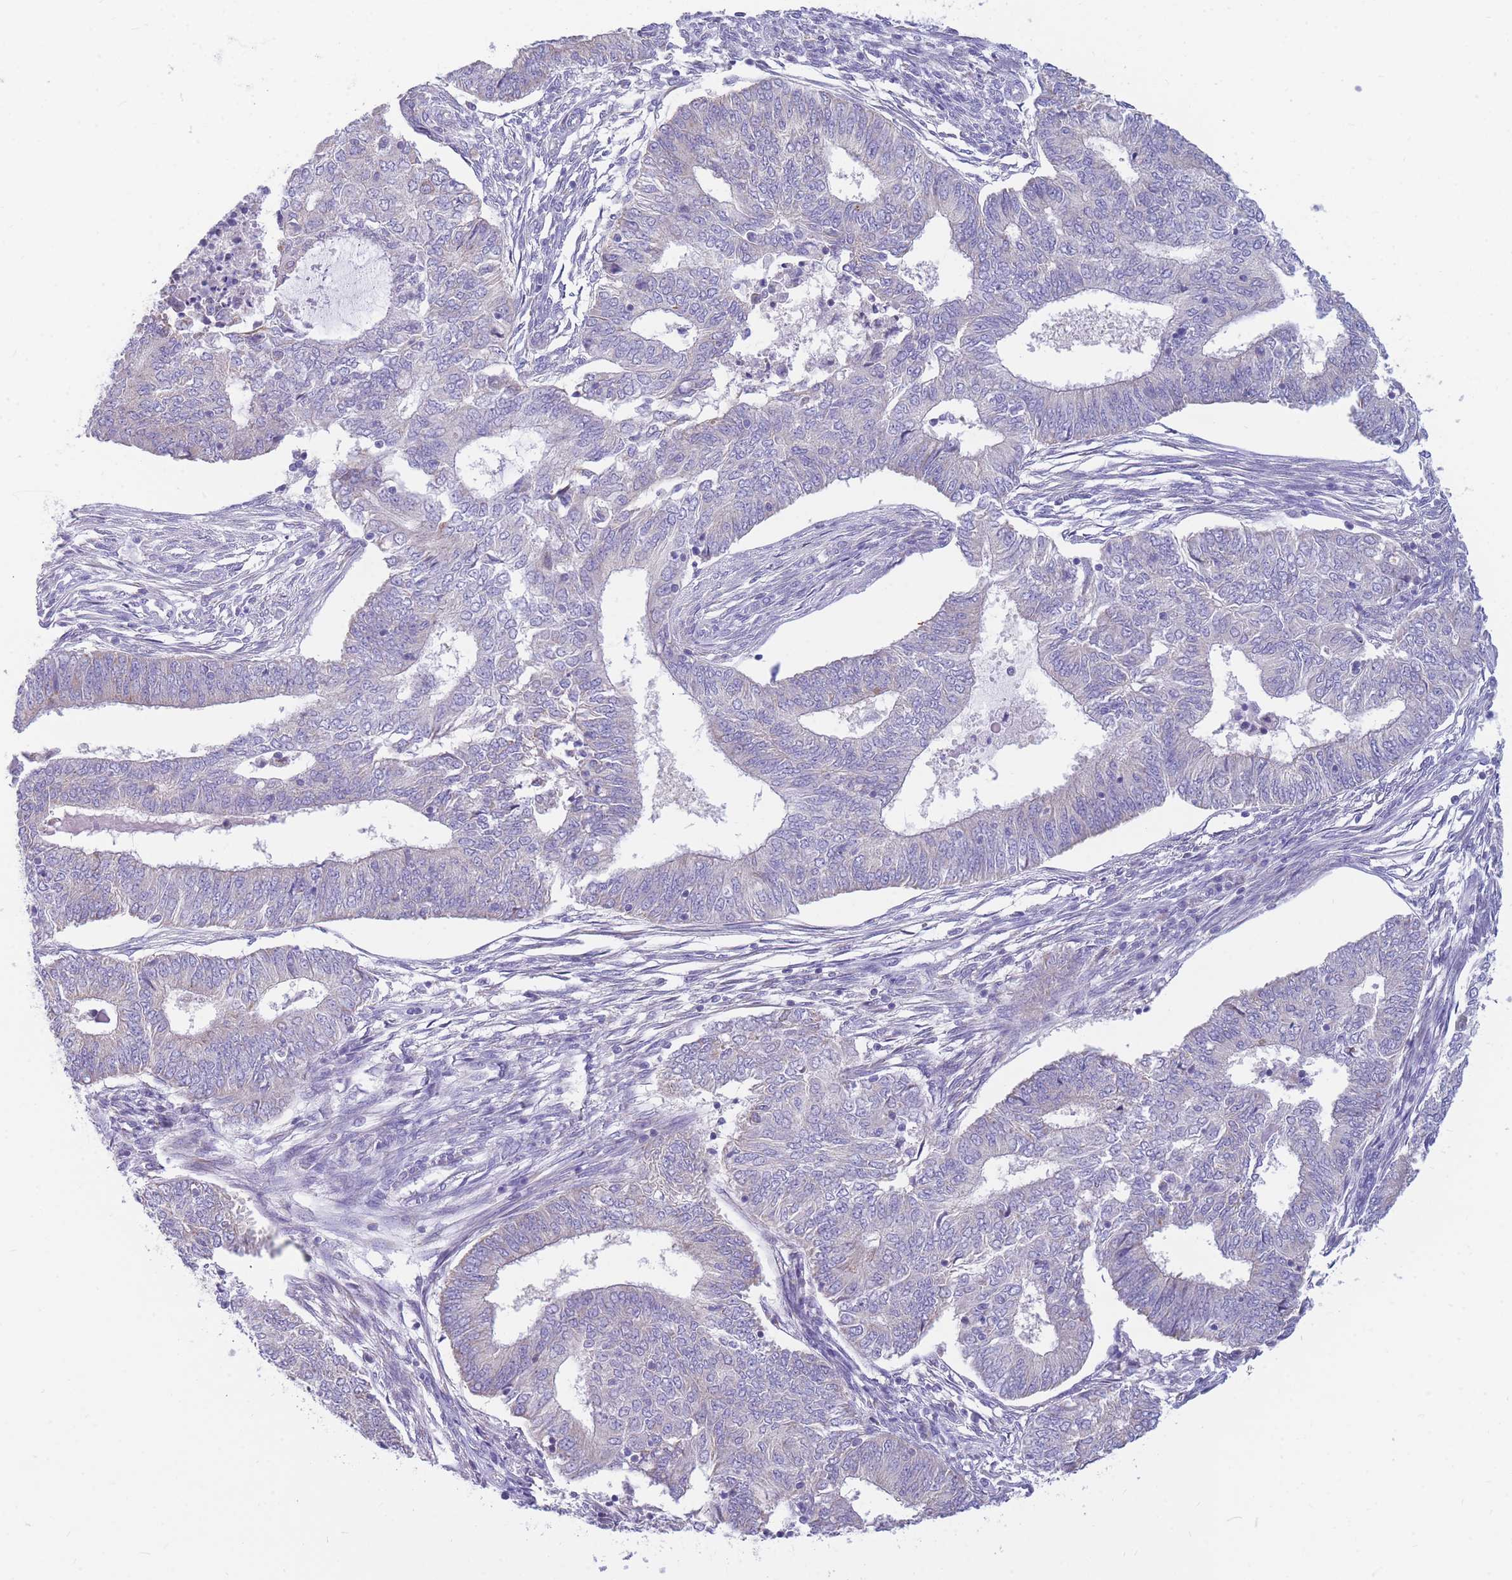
{"staining": {"intensity": "negative", "quantity": "none", "location": "none"}, "tissue": "endometrial cancer", "cell_type": "Tumor cells", "image_type": "cancer", "snomed": [{"axis": "morphology", "description": "Adenocarcinoma, NOS"}, {"axis": "topography", "description": "Endometrium"}], "caption": "Image shows no significant protein expression in tumor cells of endometrial cancer. The staining was performed using DAB to visualize the protein expression in brown, while the nuclei were stained in blue with hematoxylin (Magnification: 20x).", "gene": "DHRS11", "patient": {"sex": "female", "age": 62}}